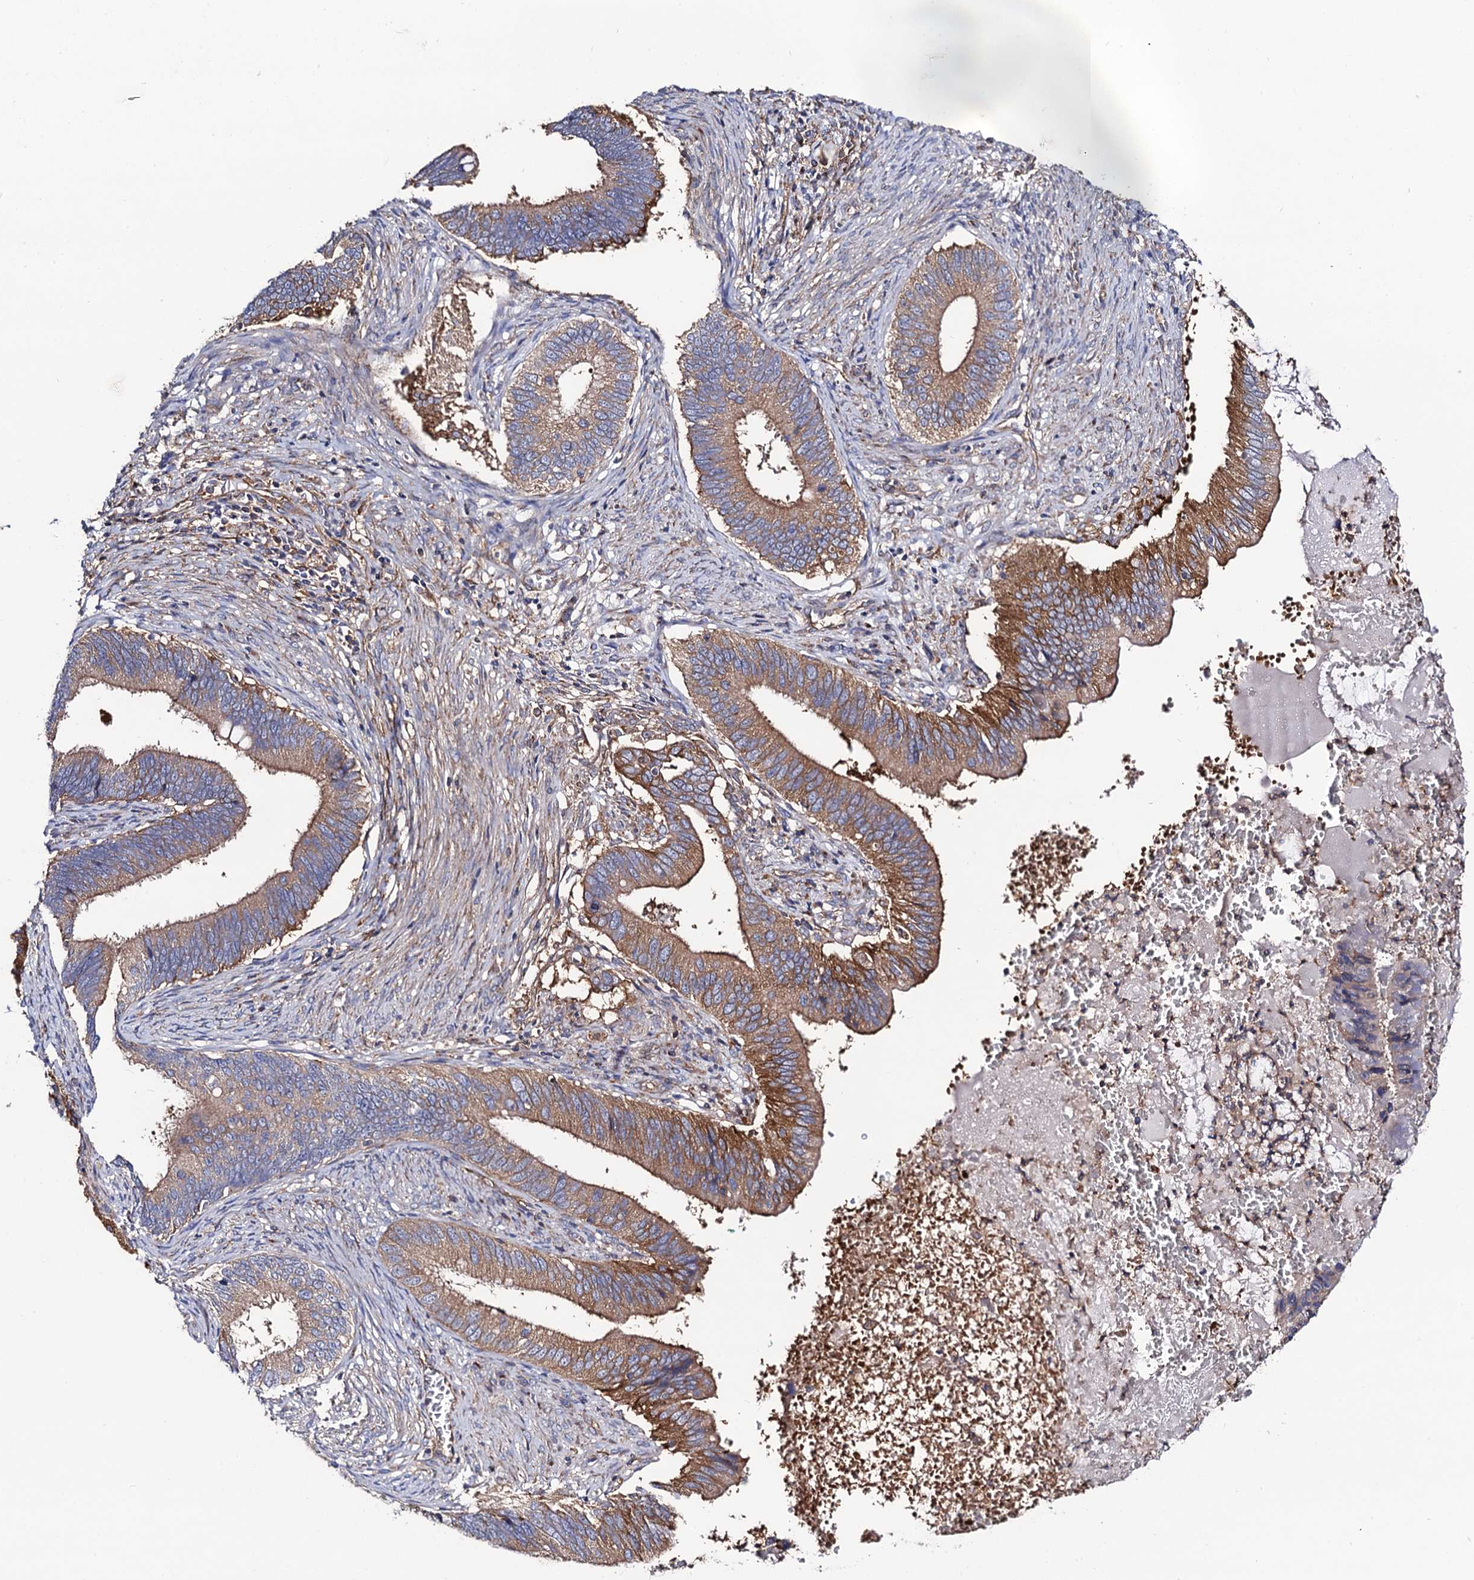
{"staining": {"intensity": "moderate", "quantity": "25%-75%", "location": "cytoplasmic/membranous"}, "tissue": "cervical cancer", "cell_type": "Tumor cells", "image_type": "cancer", "snomed": [{"axis": "morphology", "description": "Adenocarcinoma, NOS"}, {"axis": "topography", "description": "Cervix"}], "caption": "Adenocarcinoma (cervical) was stained to show a protein in brown. There is medium levels of moderate cytoplasmic/membranous staining in about 25%-75% of tumor cells. The staining is performed using DAB brown chromogen to label protein expression. The nuclei are counter-stained blue using hematoxylin.", "gene": "DYDC1", "patient": {"sex": "female", "age": 42}}